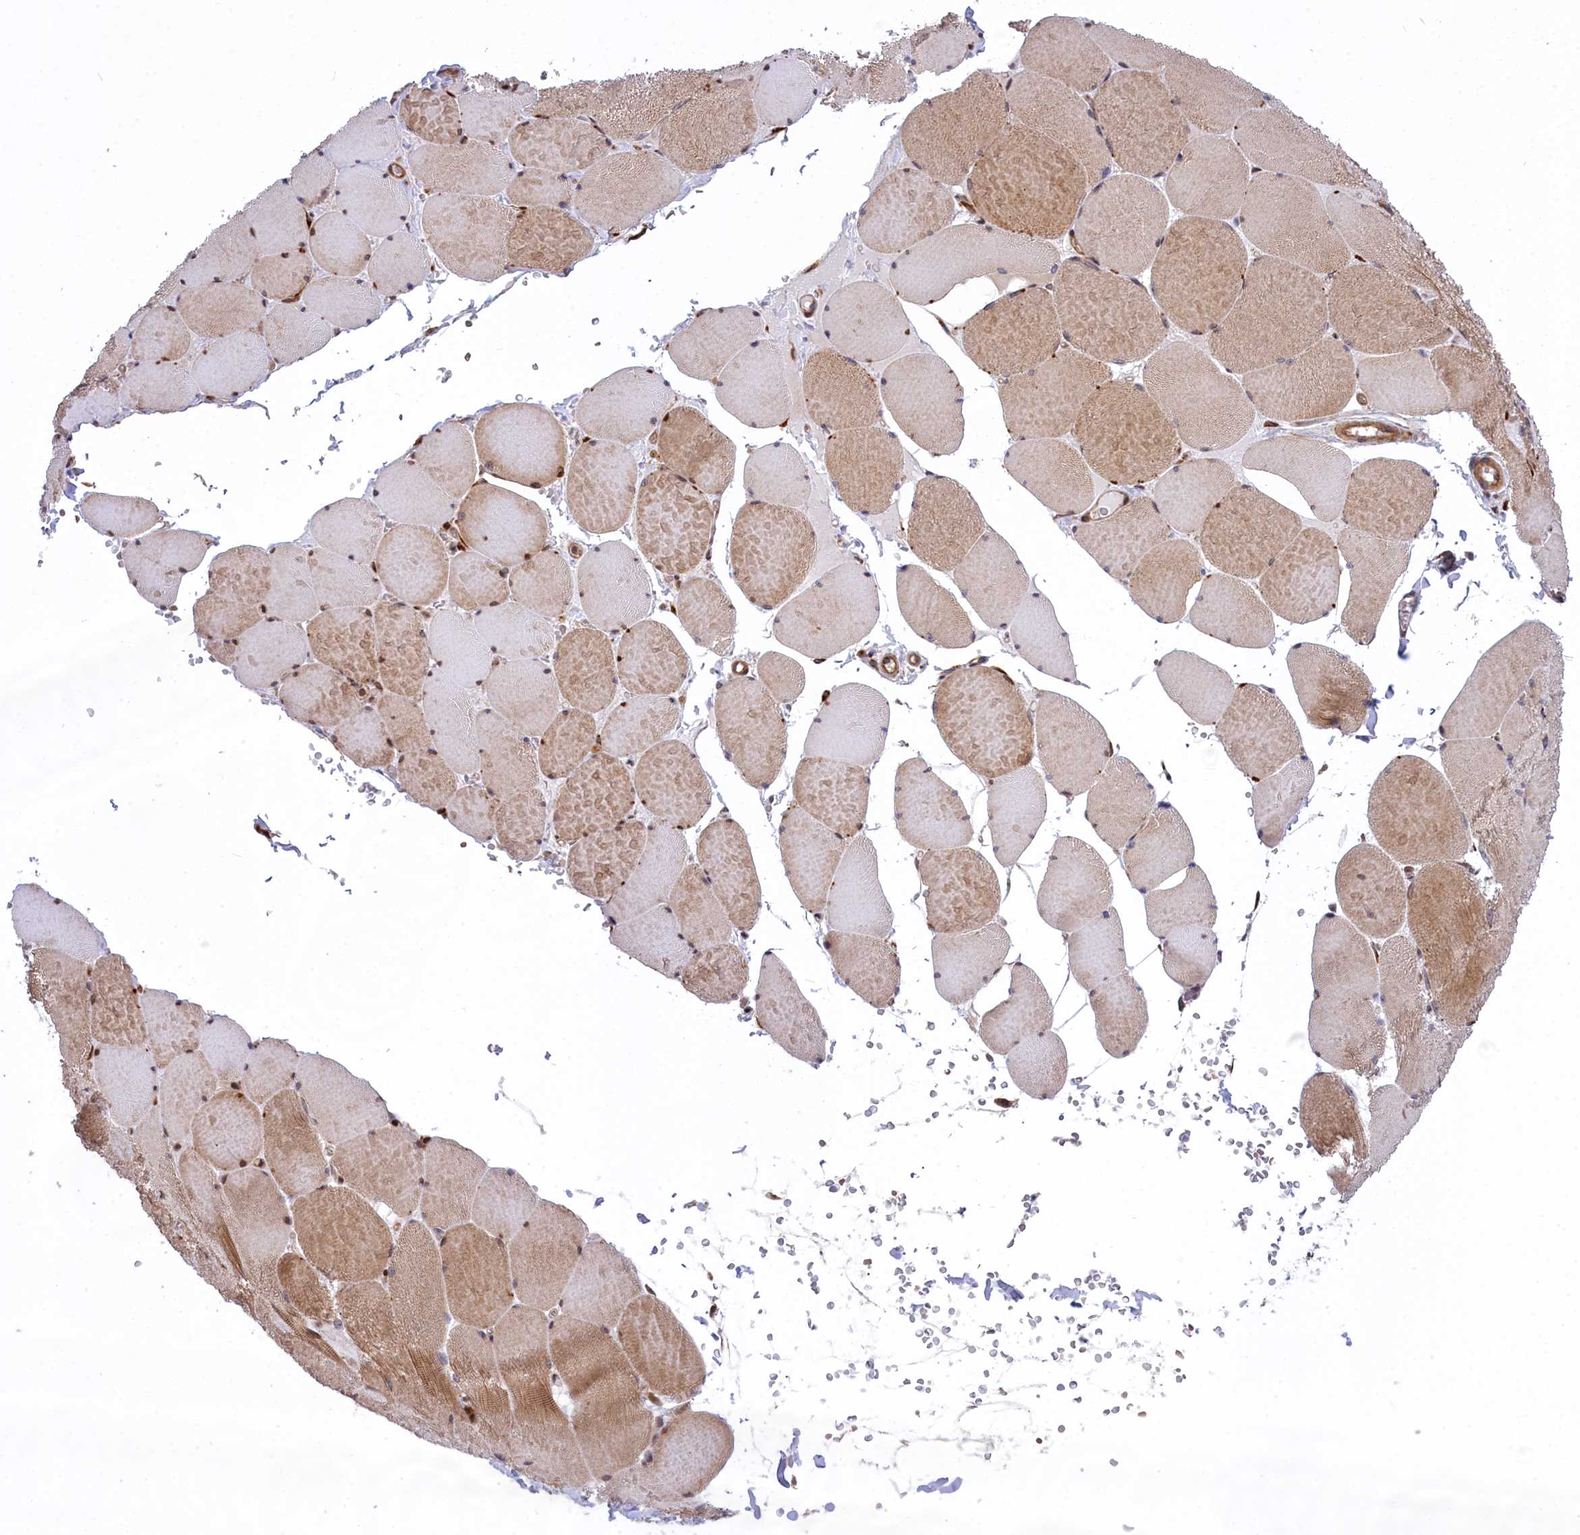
{"staining": {"intensity": "moderate", "quantity": "25%-75%", "location": "cytoplasmic/membranous,nuclear"}, "tissue": "skeletal muscle", "cell_type": "Myocytes", "image_type": "normal", "snomed": [{"axis": "morphology", "description": "Normal tissue, NOS"}, {"axis": "topography", "description": "Skeletal muscle"}, {"axis": "topography", "description": "Head-Neck"}], "caption": "Moderate cytoplasmic/membranous,nuclear protein positivity is seen in about 25%-75% of myocytes in skeletal muscle.", "gene": "DDX60L", "patient": {"sex": "male", "age": 66}}